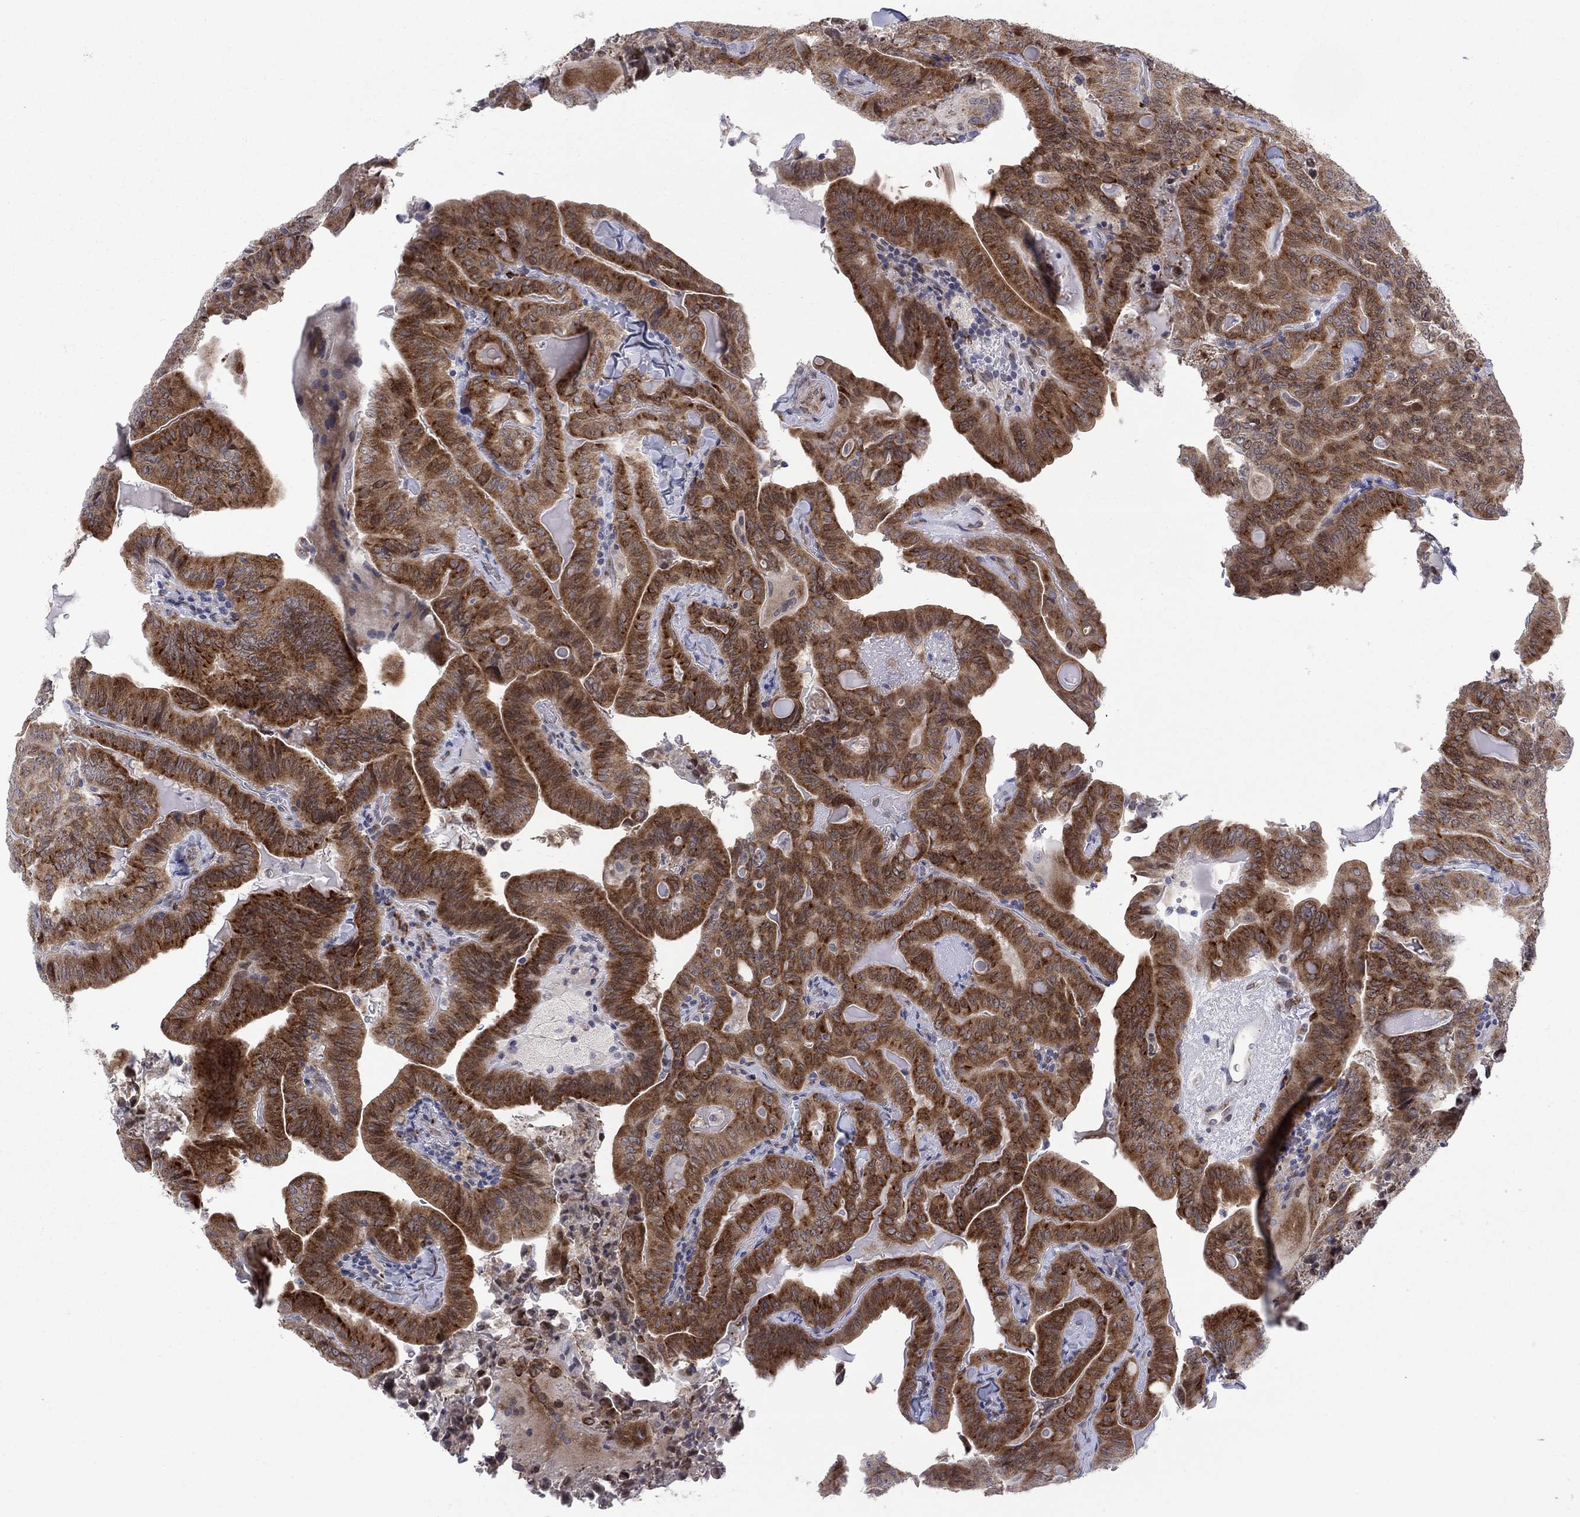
{"staining": {"intensity": "strong", "quantity": ">75%", "location": "cytoplasmic/membranous"}, "tissue": "thyroid cancer", "cell_type": "Tumor cells", "image_type": "cancer", "snomed": [{"axis": "morphology", "description": "Papillary adenocarcinoma, NOS"}, {"axis": "topography", "description": "Thyroid gland"}], "caption": "Papillary adenocarcinoma (thyroid) stained with a protein marker reveals strong staining in tumor cells.", "gene": "TTC21B", "patient": {"sex": "female", "age": 68}}